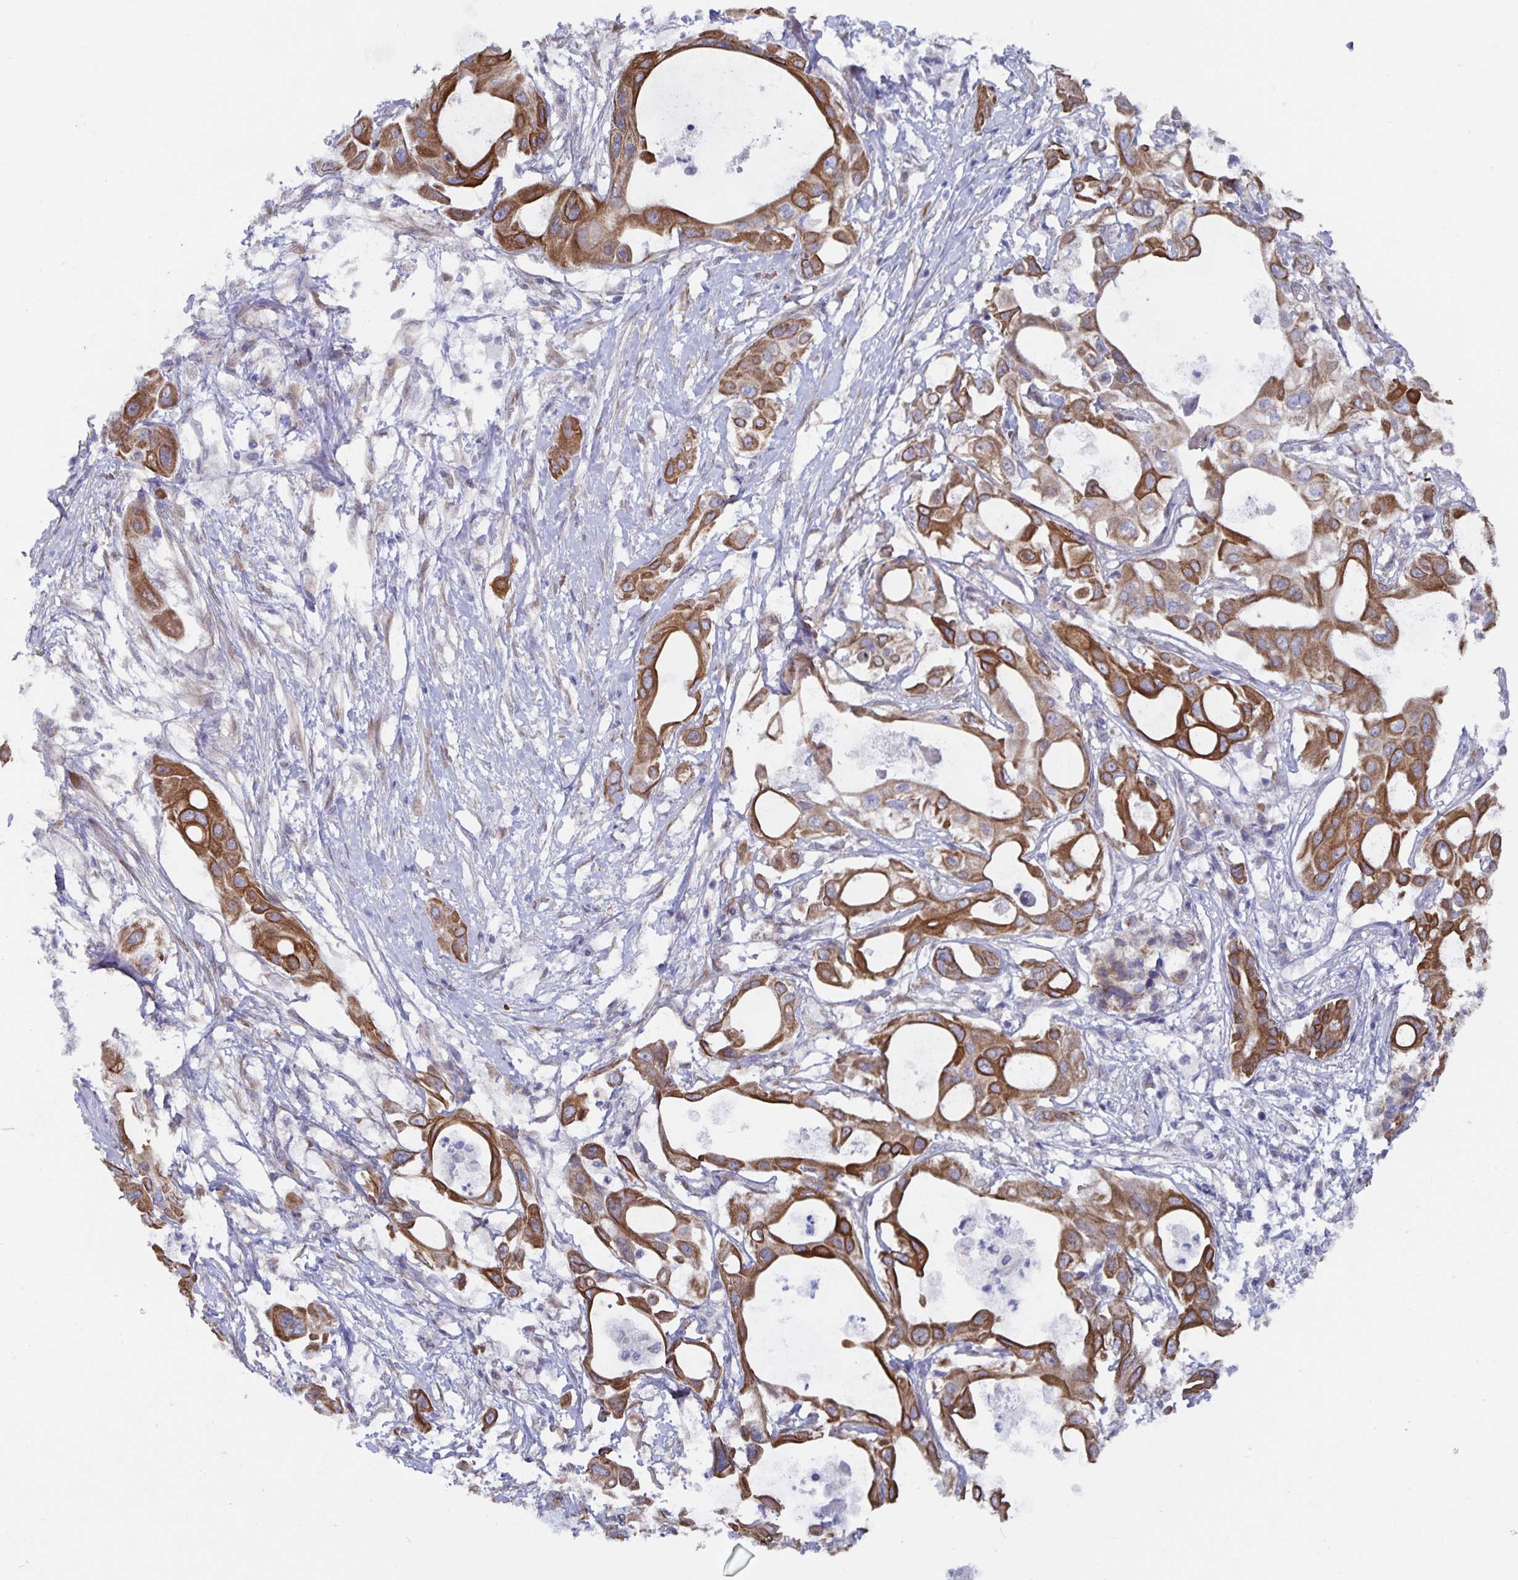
{"staining": {"intensity": "moderate", "quantity": ">75%", "location": "cytoplasmic/membranous"}, "tissue": "pancreatic cancer", "cell_type": "Tumor cells", "image_type": "cancer", "snomed": [{"axis": "morphology", "description": "Adenocarcinoma, NOS"}, {"axis": "topography", "description": "Pancreas"}], "caption": "Protein expression analysis of adenocarcinoma (pancreatic) reveals moderate cytoplasmic/membranous positivity in about >75% of tumor cells.", "gene": "ZIK1", "patient": {"sex": "female", "age": 68}}